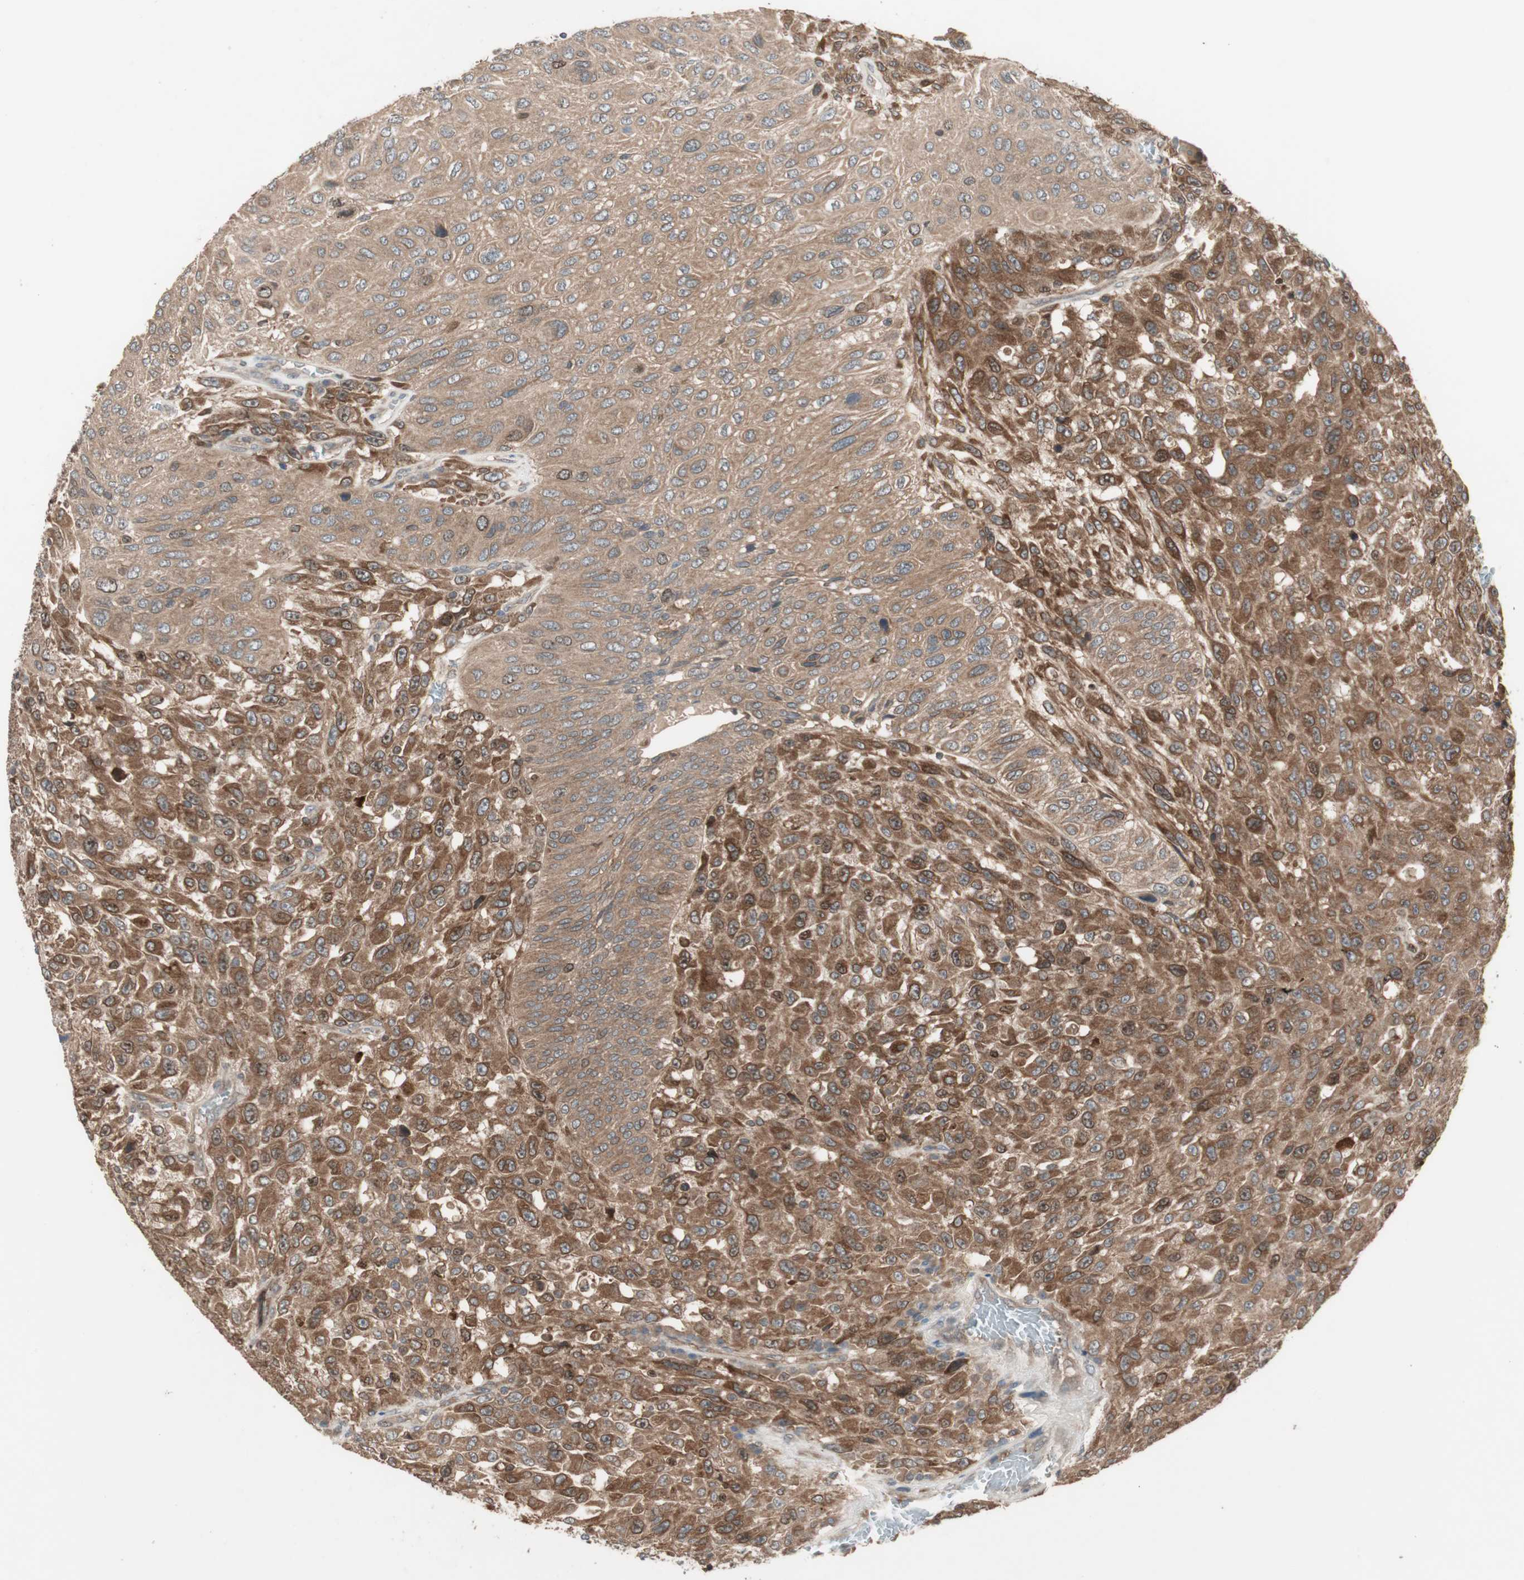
{"staining": {"intensity": "moderate", "quantity": ">75%", "location": "cytoplasmic/membranous"}, "tissue": "urothelial cancer", "cell_type": "Tumor cells", "image_type": "cancer", "snomed": [{"axis": "morphology", "description": "Urothelial carcinoma, High grade"}, {"axis": "topography", "description": "Urinary bladder"}], "caption": "Brown immunohistochemical staining in urothelial cancer exhibits moderate cytoplasmic/membranous expression in about >75% of tumor cells.", "gene": "ATP6AP2", "patient": {"sex": "male", "age": 66}}